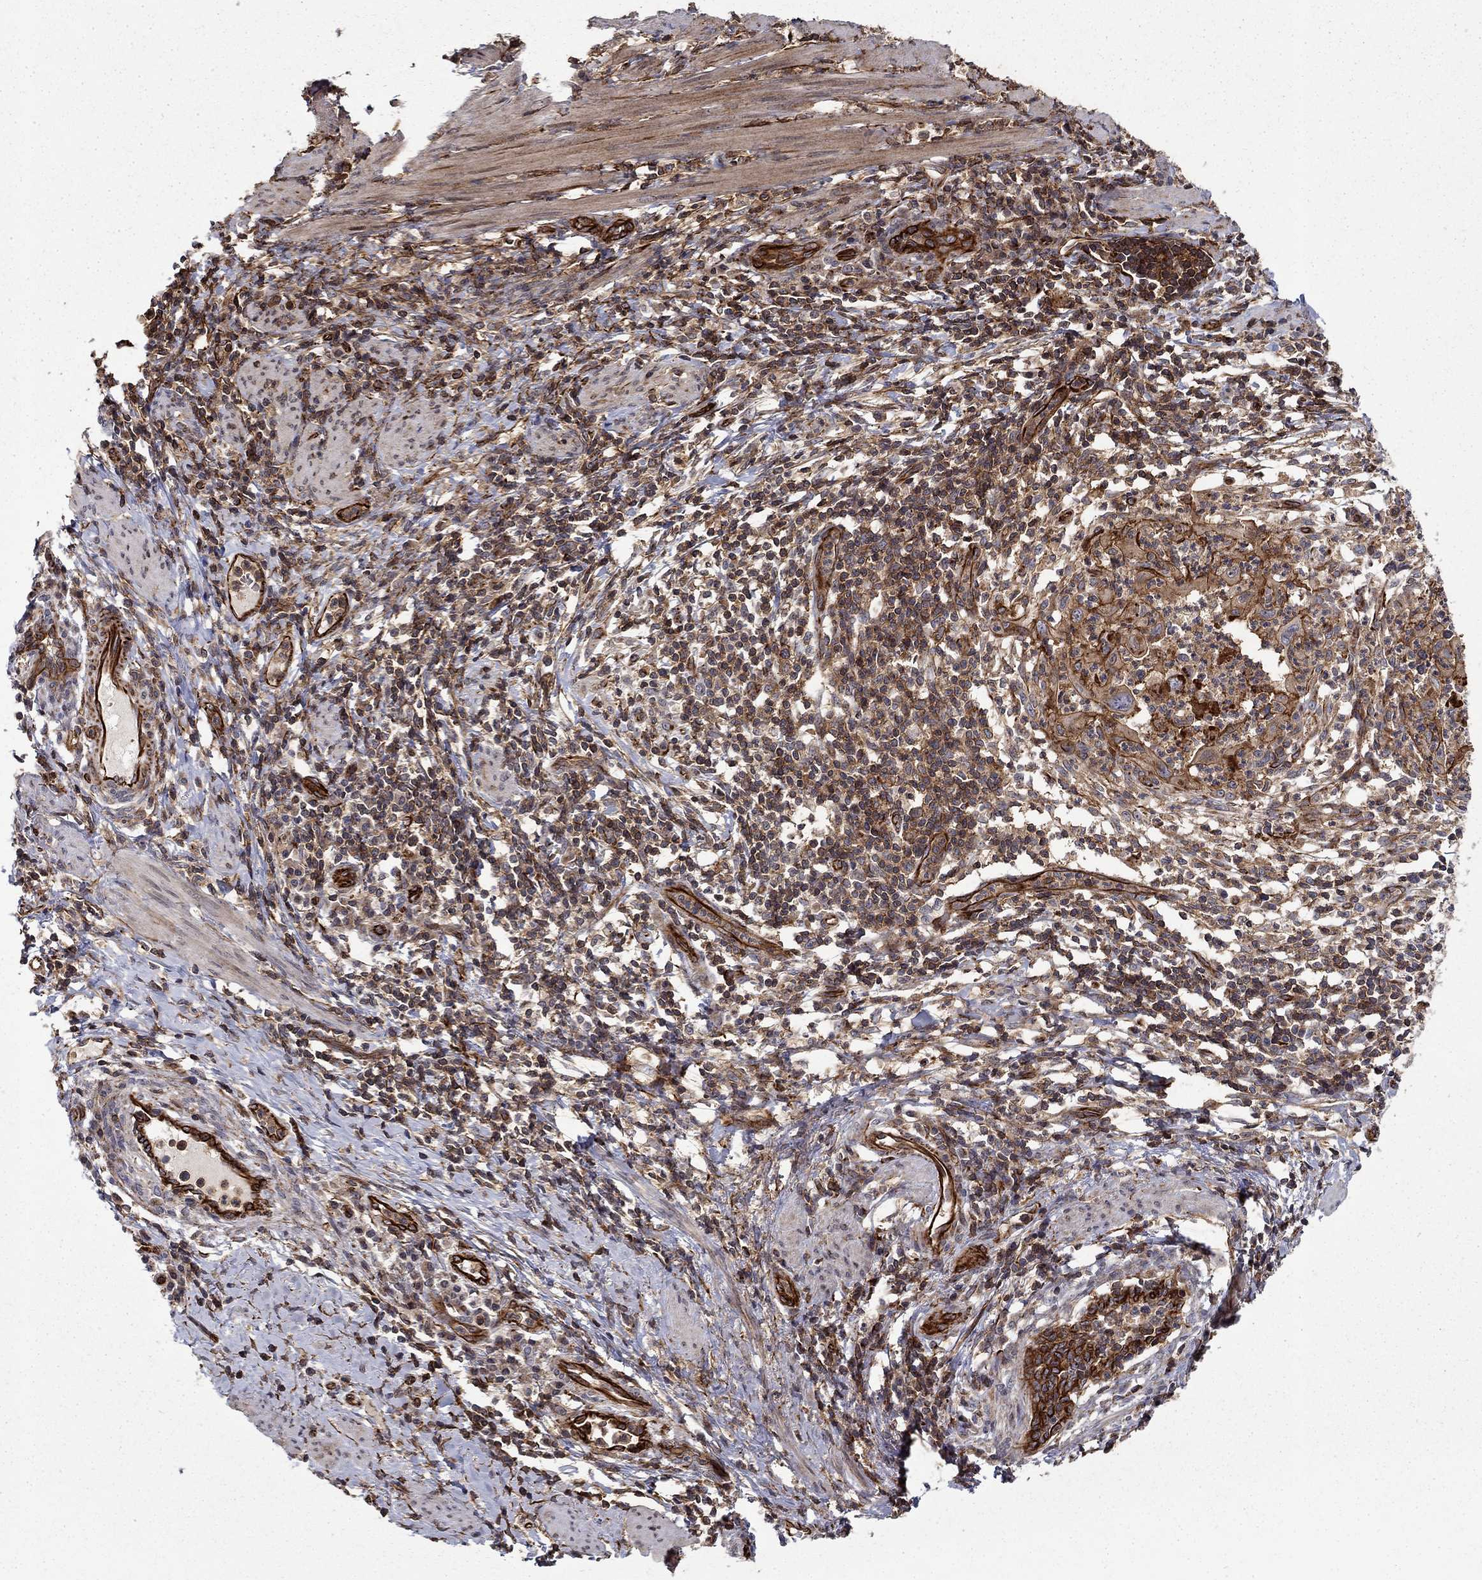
{"staining": {"intensity": "moderate", "quantity": ">75%", "location": "cytoplasmic/membranous"}, "tissue": "cervical cancer", "cell_type": "Tumor cells", "image_type": "cancer", "snomed": [{"axis": "morphology", "description": "Squamous cell carcinoma, NOS"}, {"axis": "topography", "description": "Cervix"}], "caption": "This micrograph reveals immunohistochemistry (IHC) staining of cervical cancer, with medium moderate cytoplasmic/membranous staining in about >75% of tumor cells.", "gene": "ADM", "patient": {"sex": "female", "age": 26}}